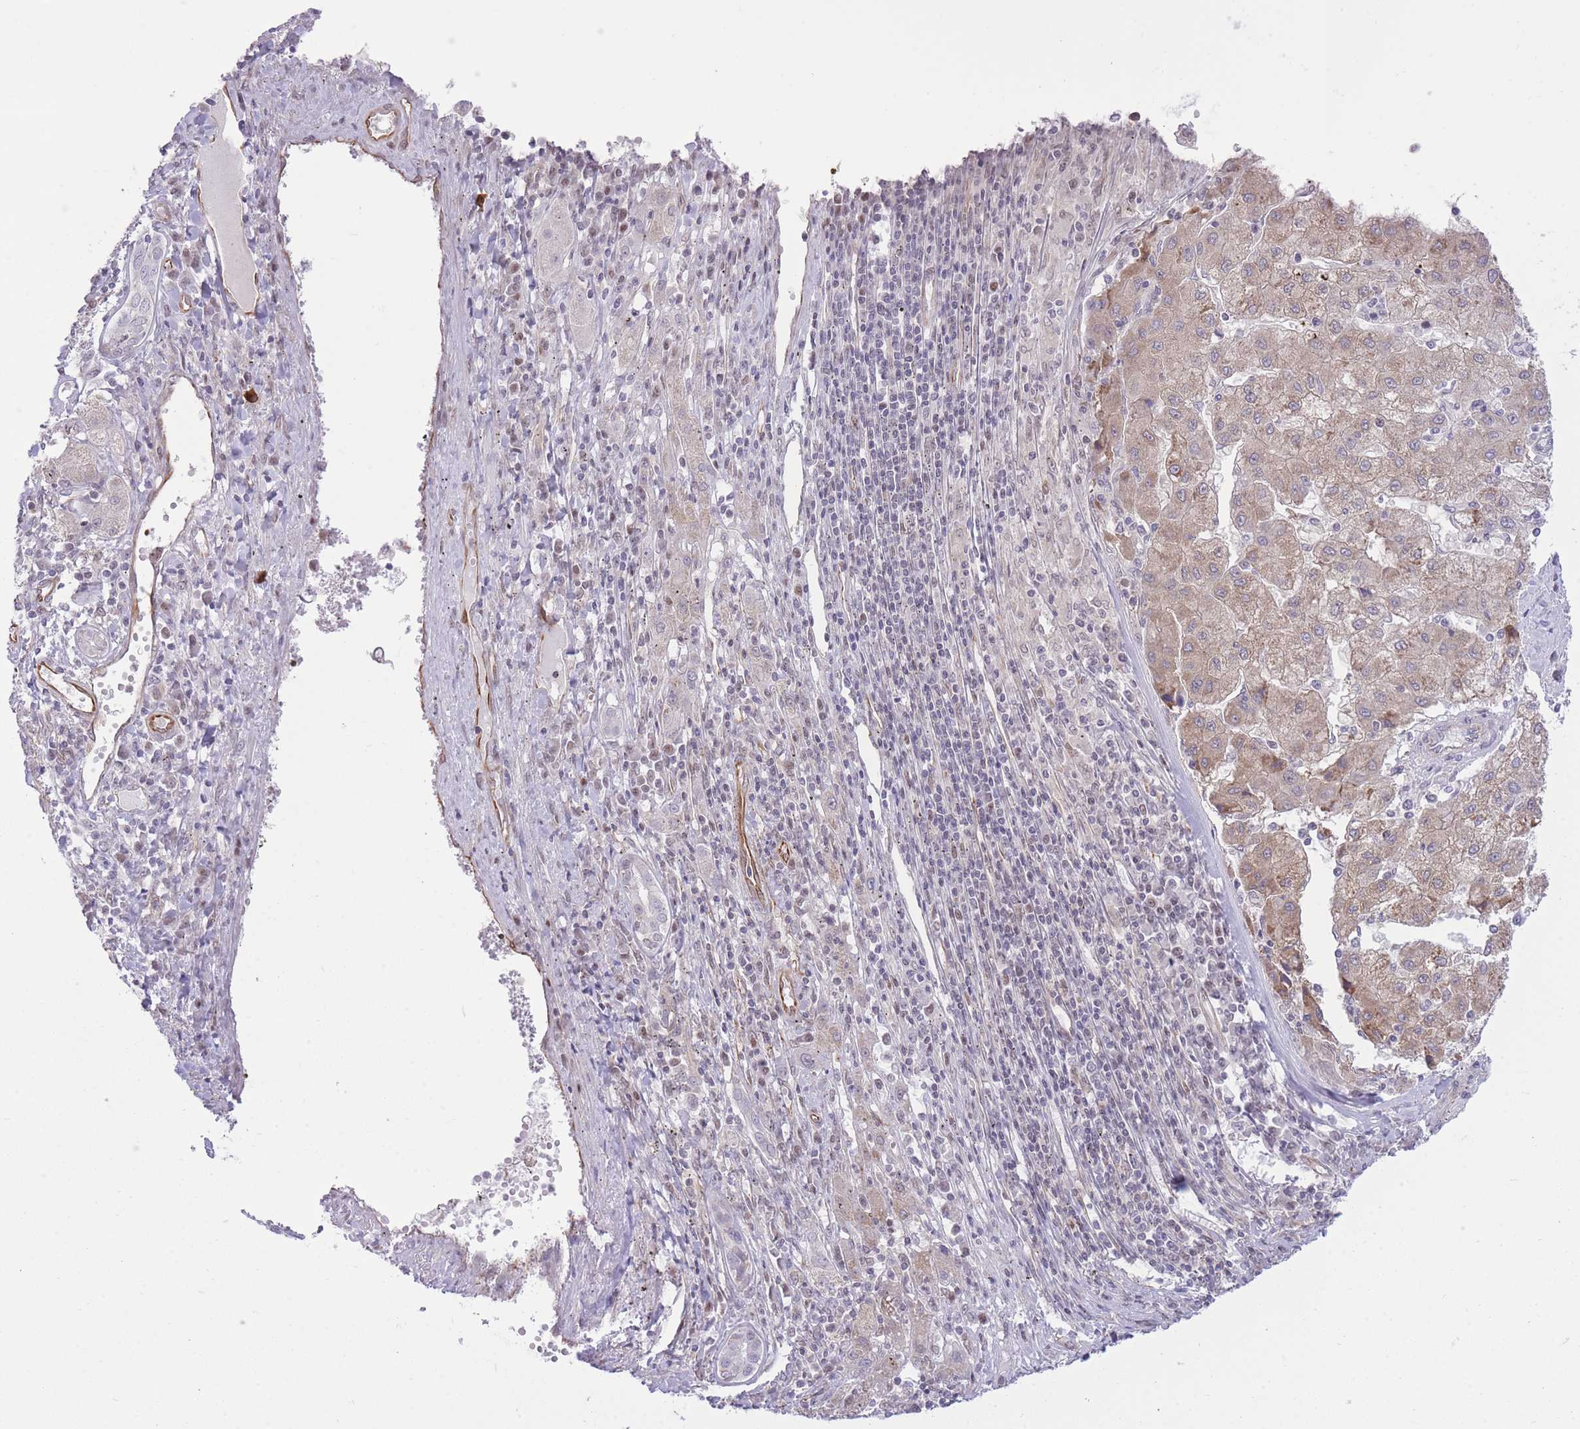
{"staining": {"intensity": "weak", "quantity": ">75%", "location": "cytoplasmic/membranous"}, "tissue": "liver cancer", "cell_type": "Tumor cells", "image_type": "cancer", "snomed": [{"axis": "morphology", "description": "Carcinoma, Hepatocellular, NOS"}, {"axis": "topography", "description": "Liver"}], "caption": "Liver cancer tissue demonstrates weak cytoplasmic/membranous staining in about >75% of tumor cells, visualized by immunohistochemistry. Immunohistochemistry (ihc) stains the protein of interest in brown and the nuclei are stained blue.", "gene": "ELL", "patient": {"sex": "male", "age": 72}}